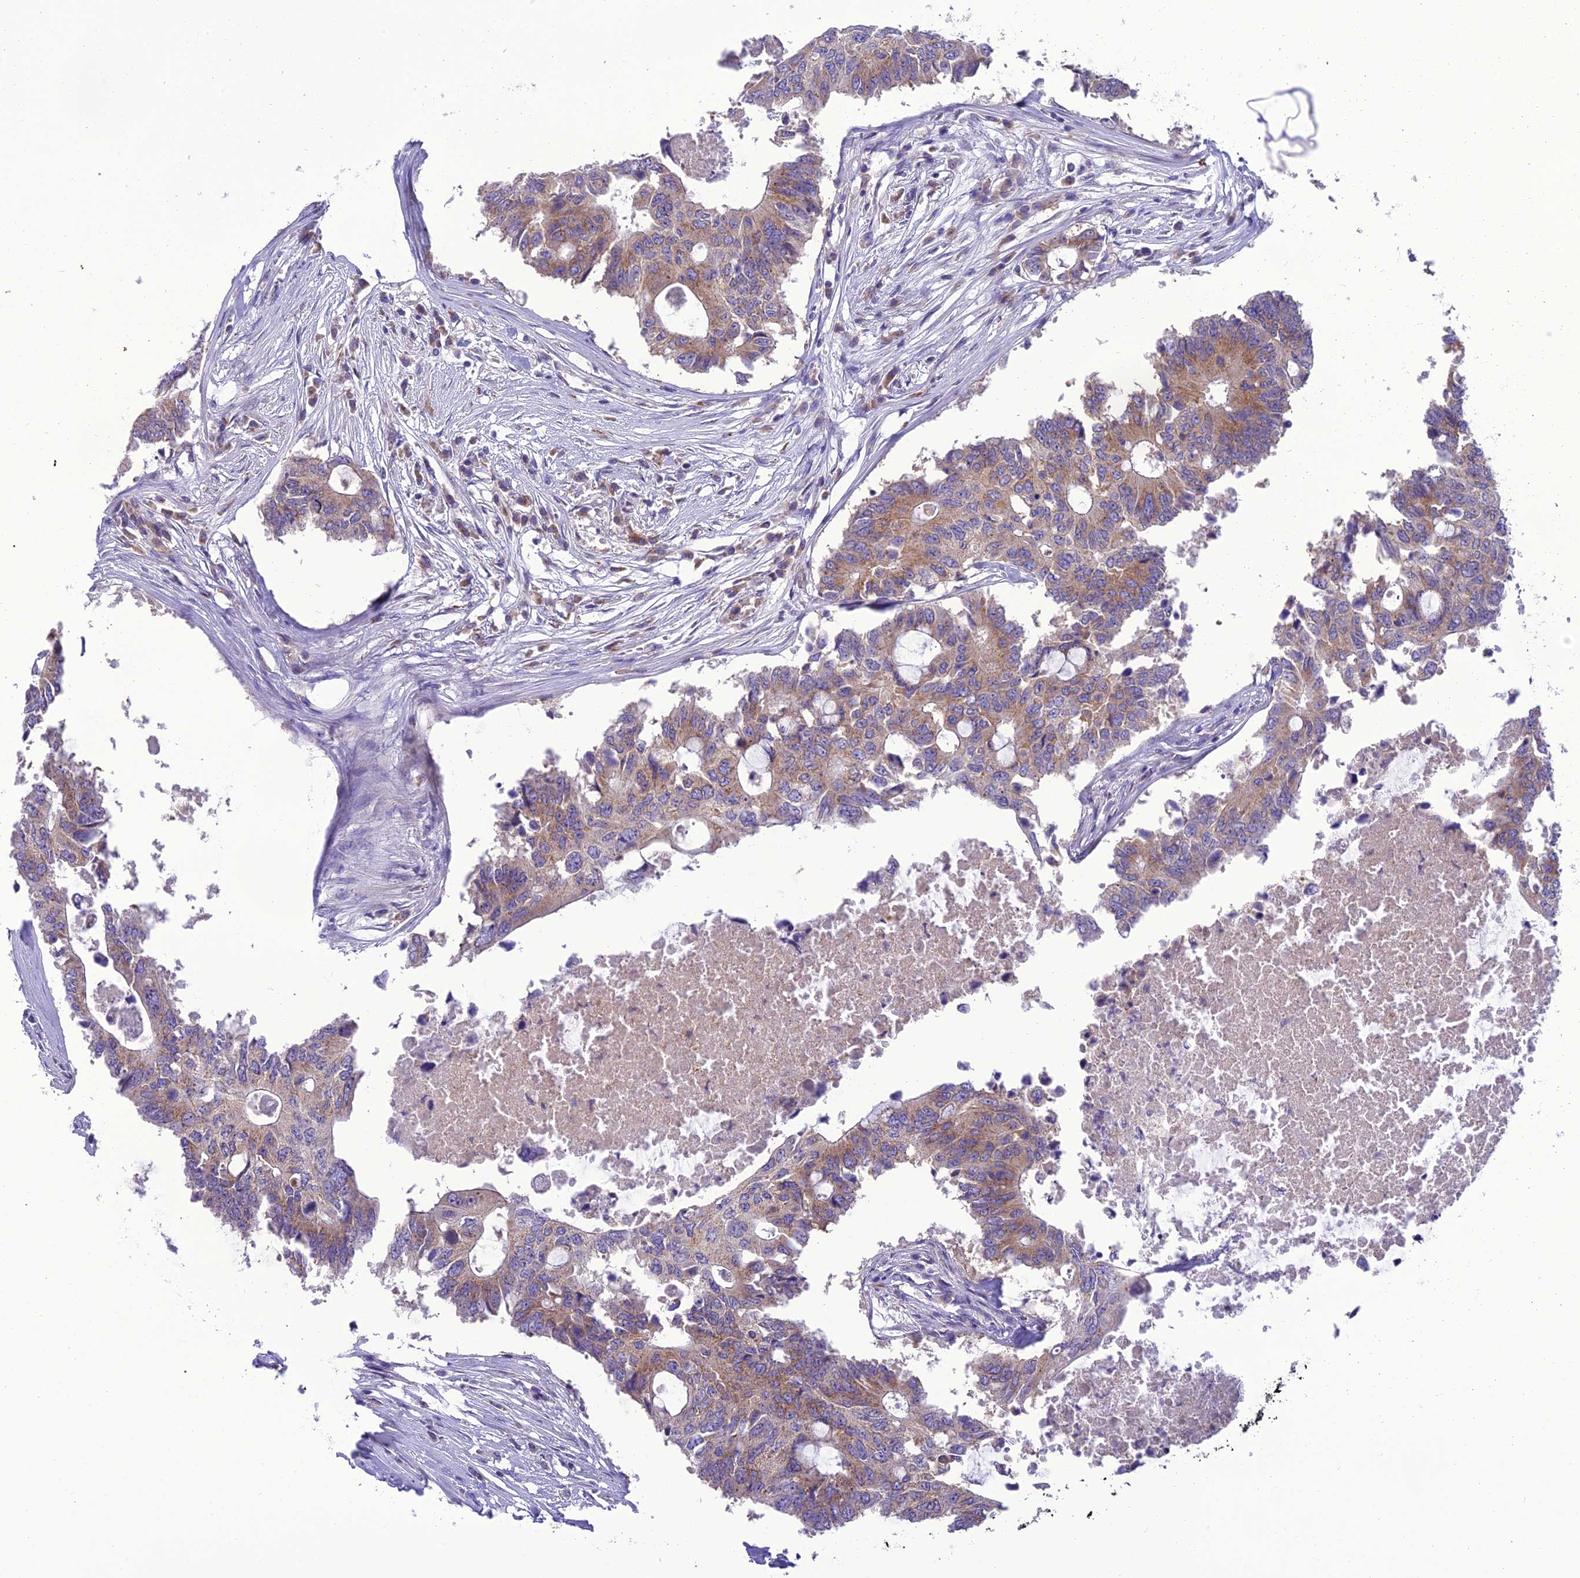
{"staining": {"intensity": "moderate", "quantity": "25%-75%", "location": "cytoplasmic/membranous"}, "tissue": "colorectal cancer", "cell_type": "Tumor cells", "image_type": "cancer", "snomed": [{"axis": "morphology", "description": "Adenocarcinoma, NOS"}, {"axis": "topography", "description": "Colon"}], "caption": "Tumor cells display medium levels of moderate cytoplasmic/membranous positivity in about 25%-75% of cells in colorectal adenocarcinoma. The staining was performed using DAB (3,3'-diaminobenzidine), with brown indicating positive protein expression. Nuclei are stained blue with hematoxylin.", "gene": "GOLPH3", "patient": {"sex": "male", "age": 71}}